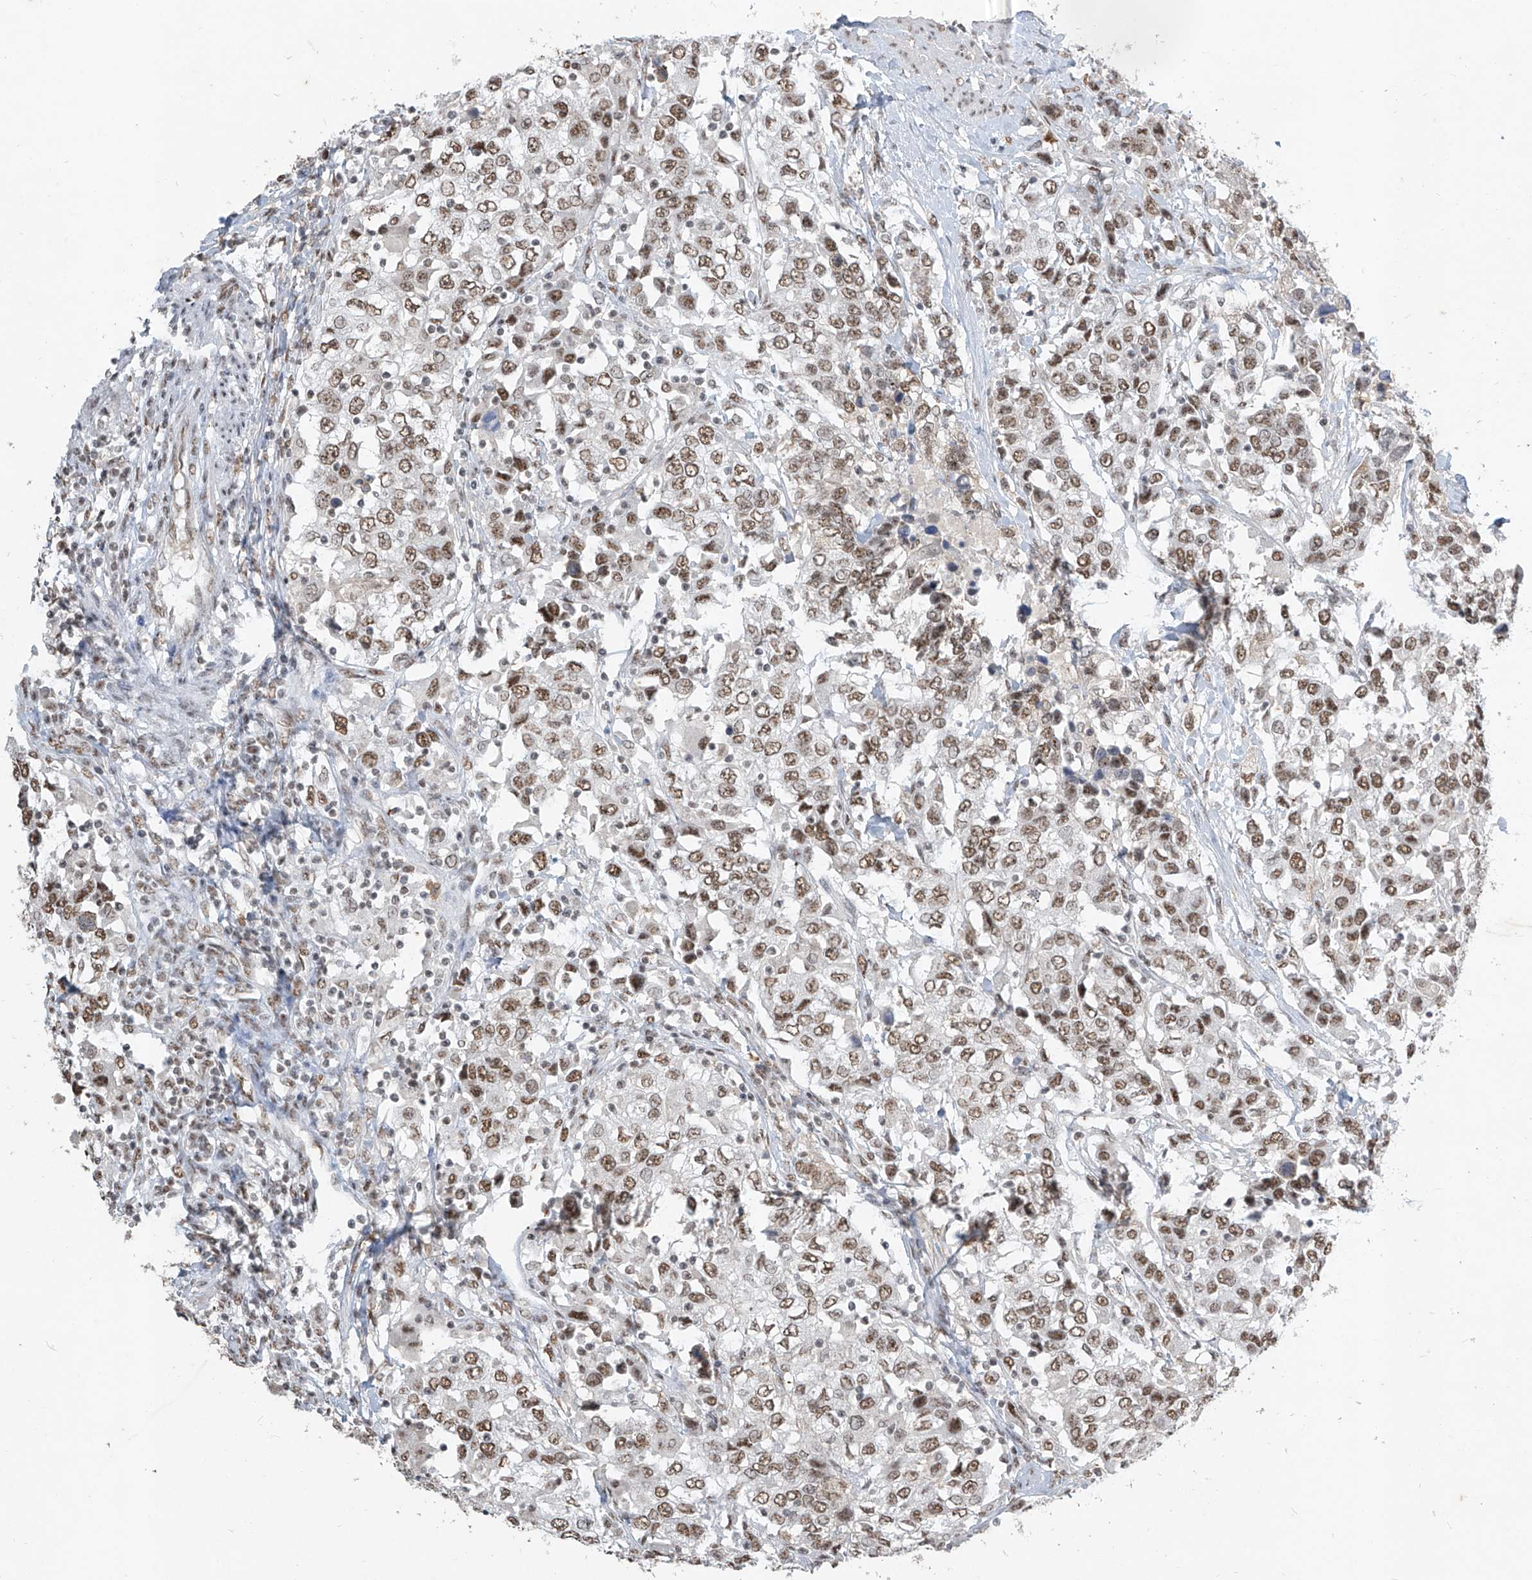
{"staining": {"intensity": "moderate", "quantity": ">75%", "location": "nuclear"}, "tissue": "urothelial cancer", "cell_type": "Tumor cells", "image_type": "cancer", "snomed": [{"axis": "morphology", "description": "Urothelial carcinoma, High grade"}, {"axis": "topography", "description": "Urinary bladder"}], "caption": "This image displays urothelial carcinoma (high-grade) stained with immunohistochemistry to label a protein in brown. The nuclear of tumor cells show moderate positivity for the protein. Nuclei are counter-stained blue.", "gene": "TFEC", "patient": {"sex": "female", "age": 80}}